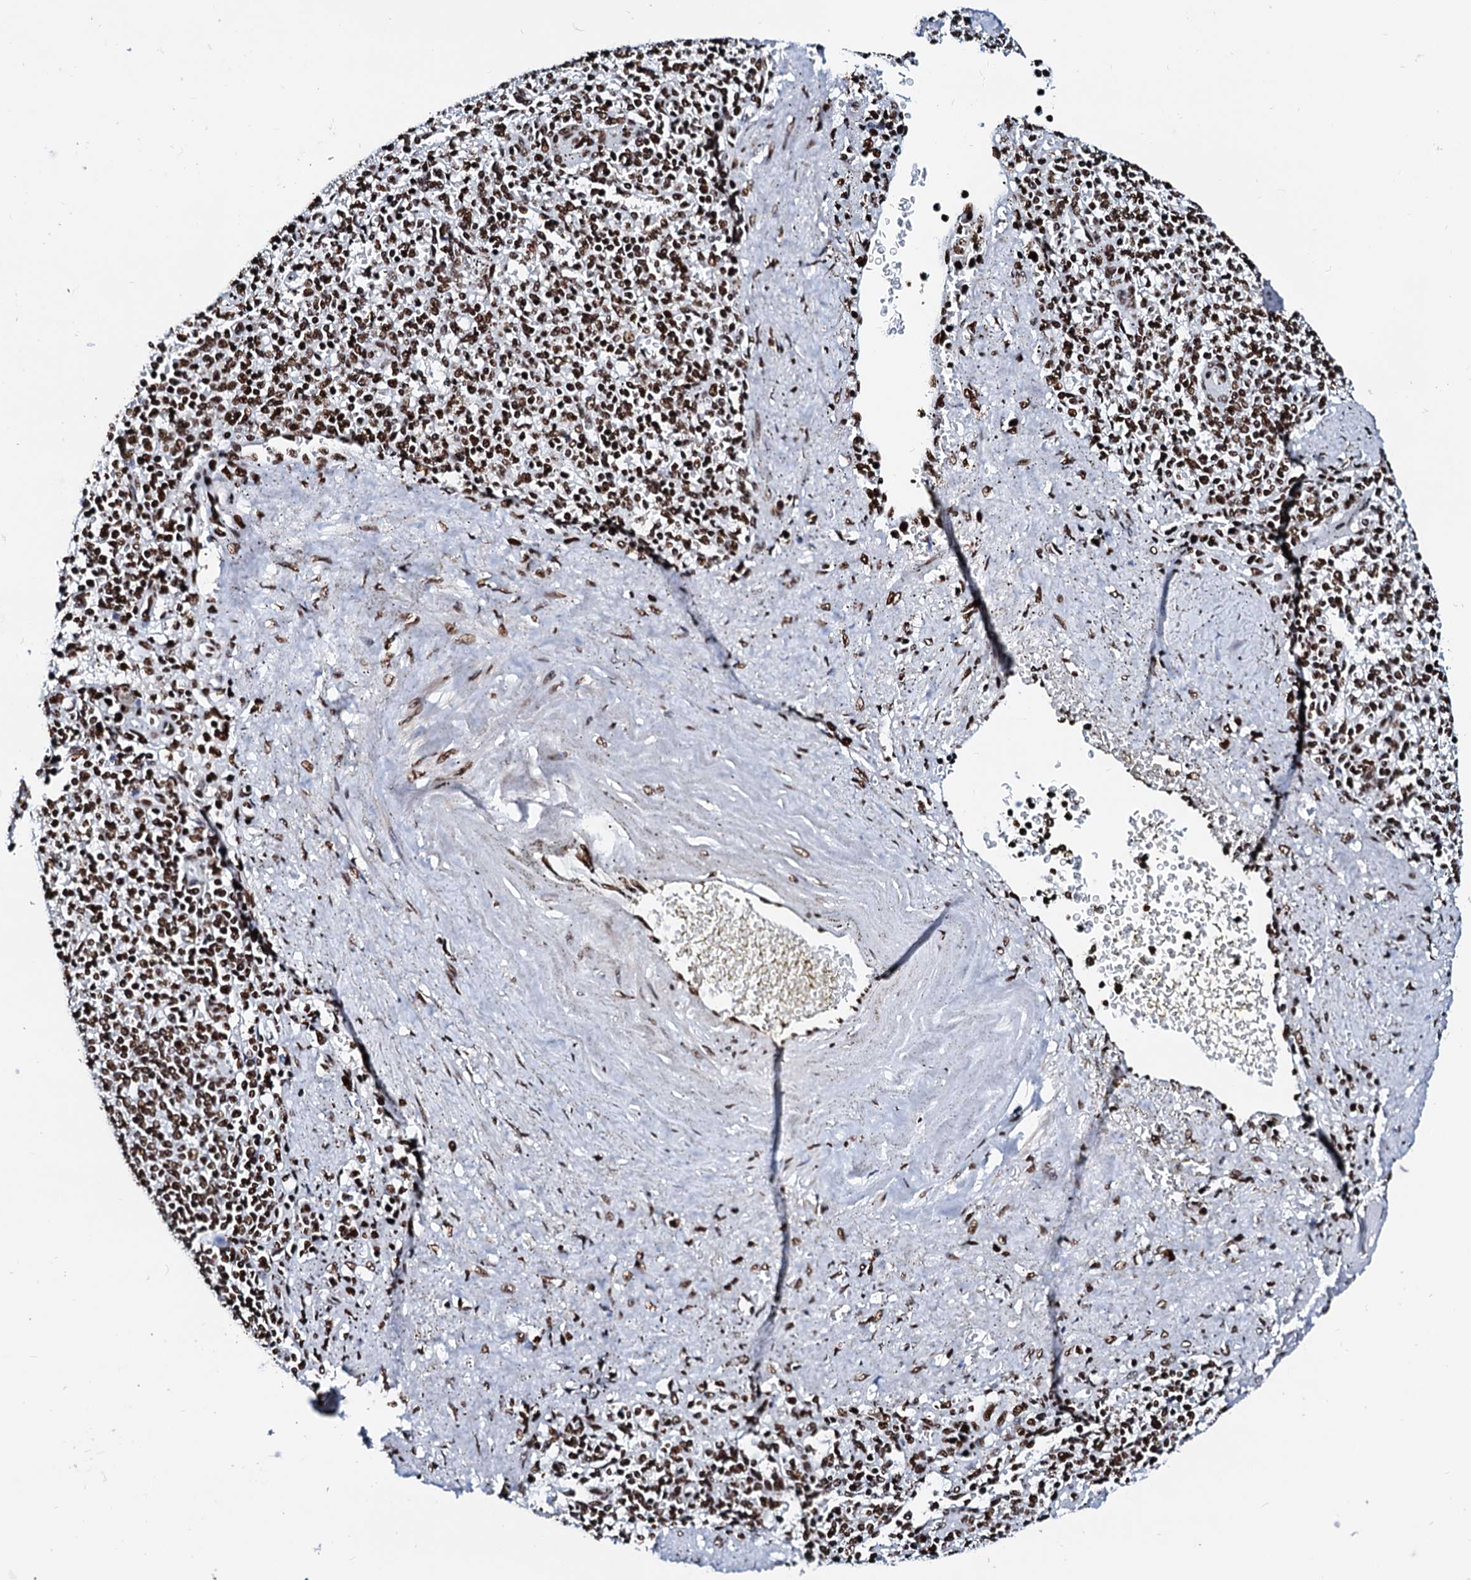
{"staining": {"intensity": "strong", "quantity": ">75%", "location": "nuclear"}, "tissue": "spleen", "cell_type": "Cells in red pulp", "image_type": "normal", "snomed": [{"axis": "morphology", "description": "Normal tissue, NOS"}, {"axis": "topography", "description": "Spleen"}], "caption": "Spleen stained with immunohistochemistry reveals strong nuclear expression in about >75% of cells in red pulp.", "gene": "RALY", "patient": {"sex": "male", "age": 72}}